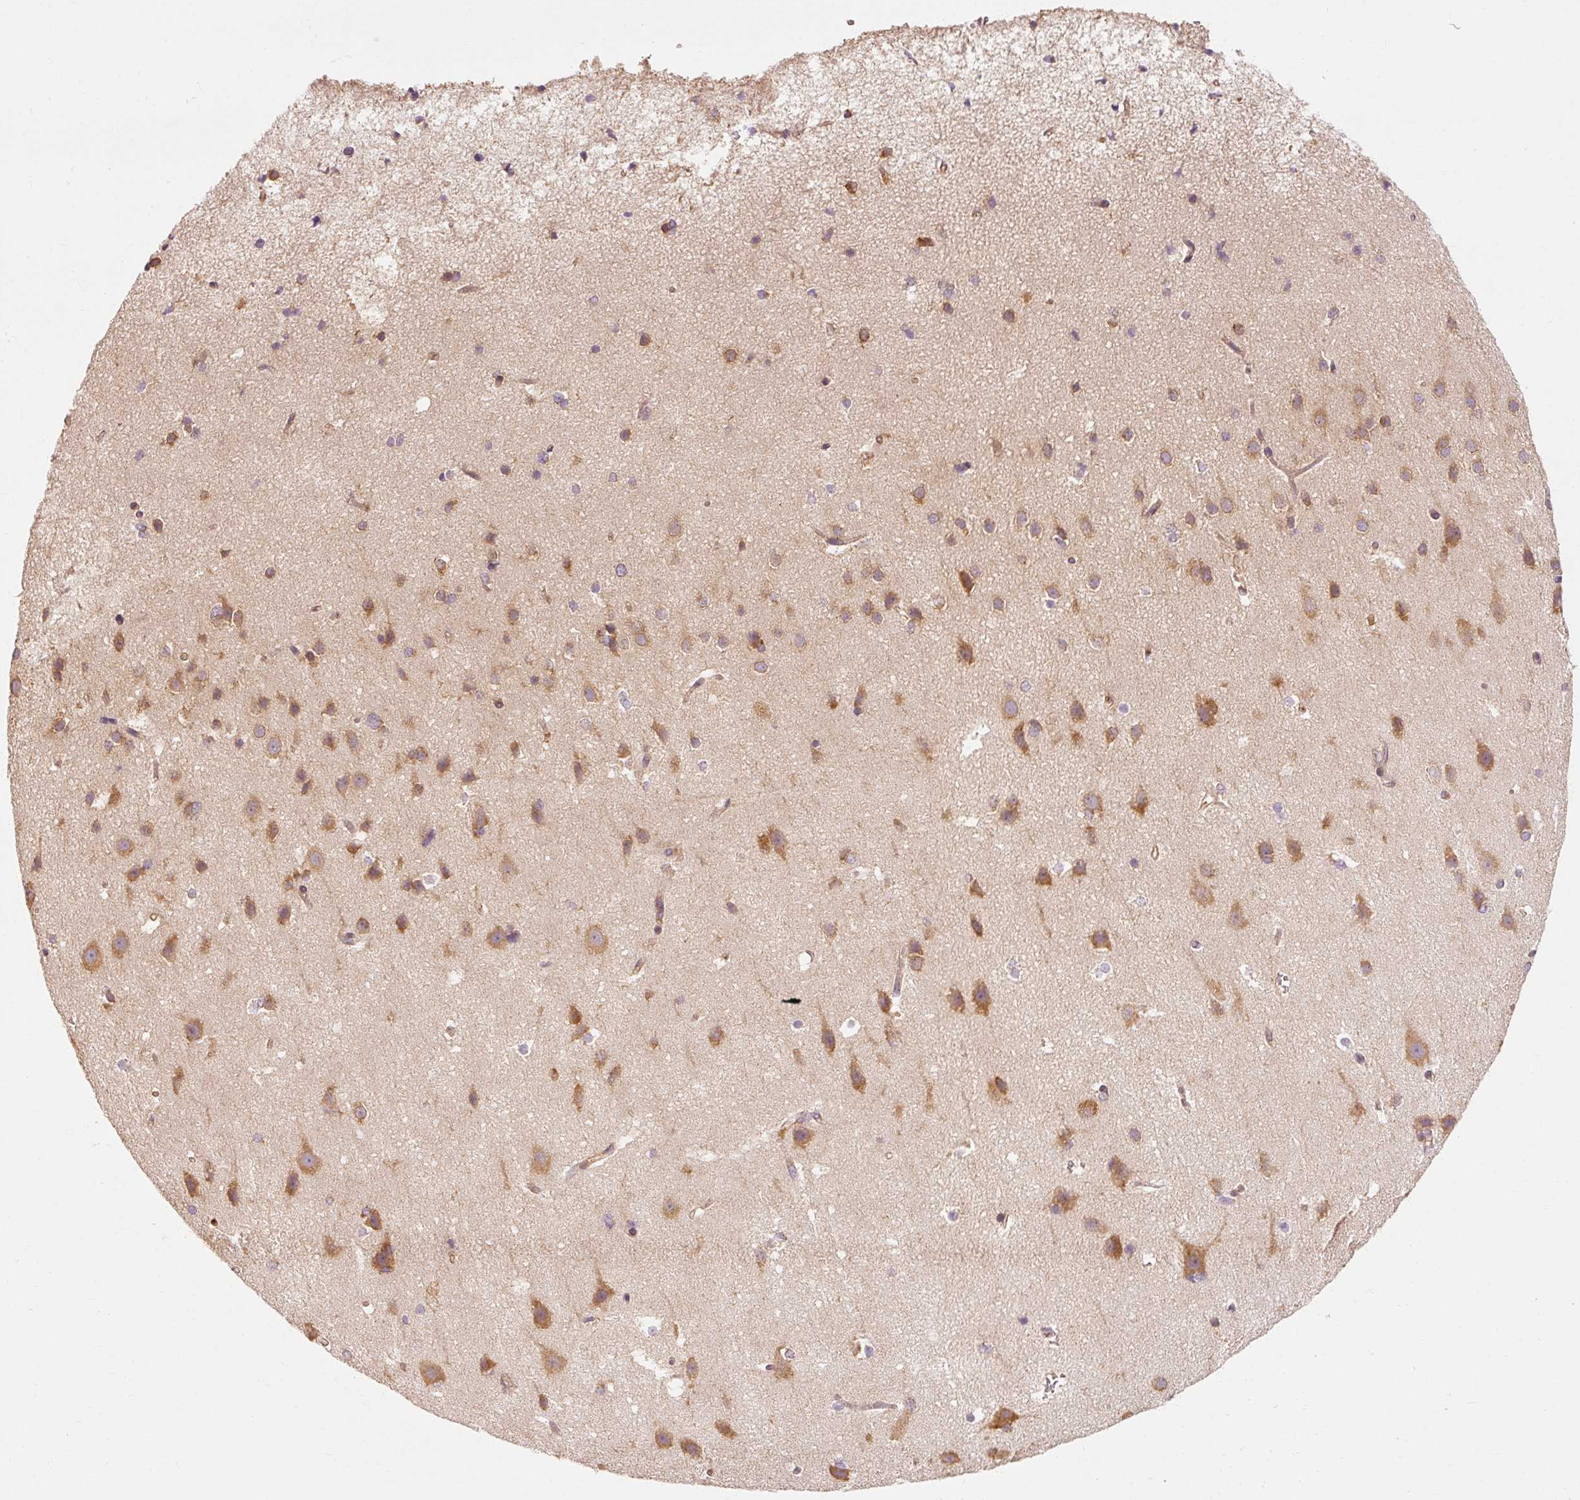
{"staining": {"intensity": "moderate", "quantity": ">75%", "location": "cytoplasmic/membranous"}, "tissue": "cerebral cortex", "cell_type": "Endothelial cells", "image_type": "normal", "snomed": [{"axis": "morphology", "description": "Normal tissue, NOS"}, {"axis": "topography", "description": "Cerebral cortex"}], "caption": "A brown stain shows moderate cytoplasmic/membranous positivity of a protein in endothelial cells of normal cerebral cortex.", "gene": "TOMM40", "patient": {"sex": "male", "age": 37}}